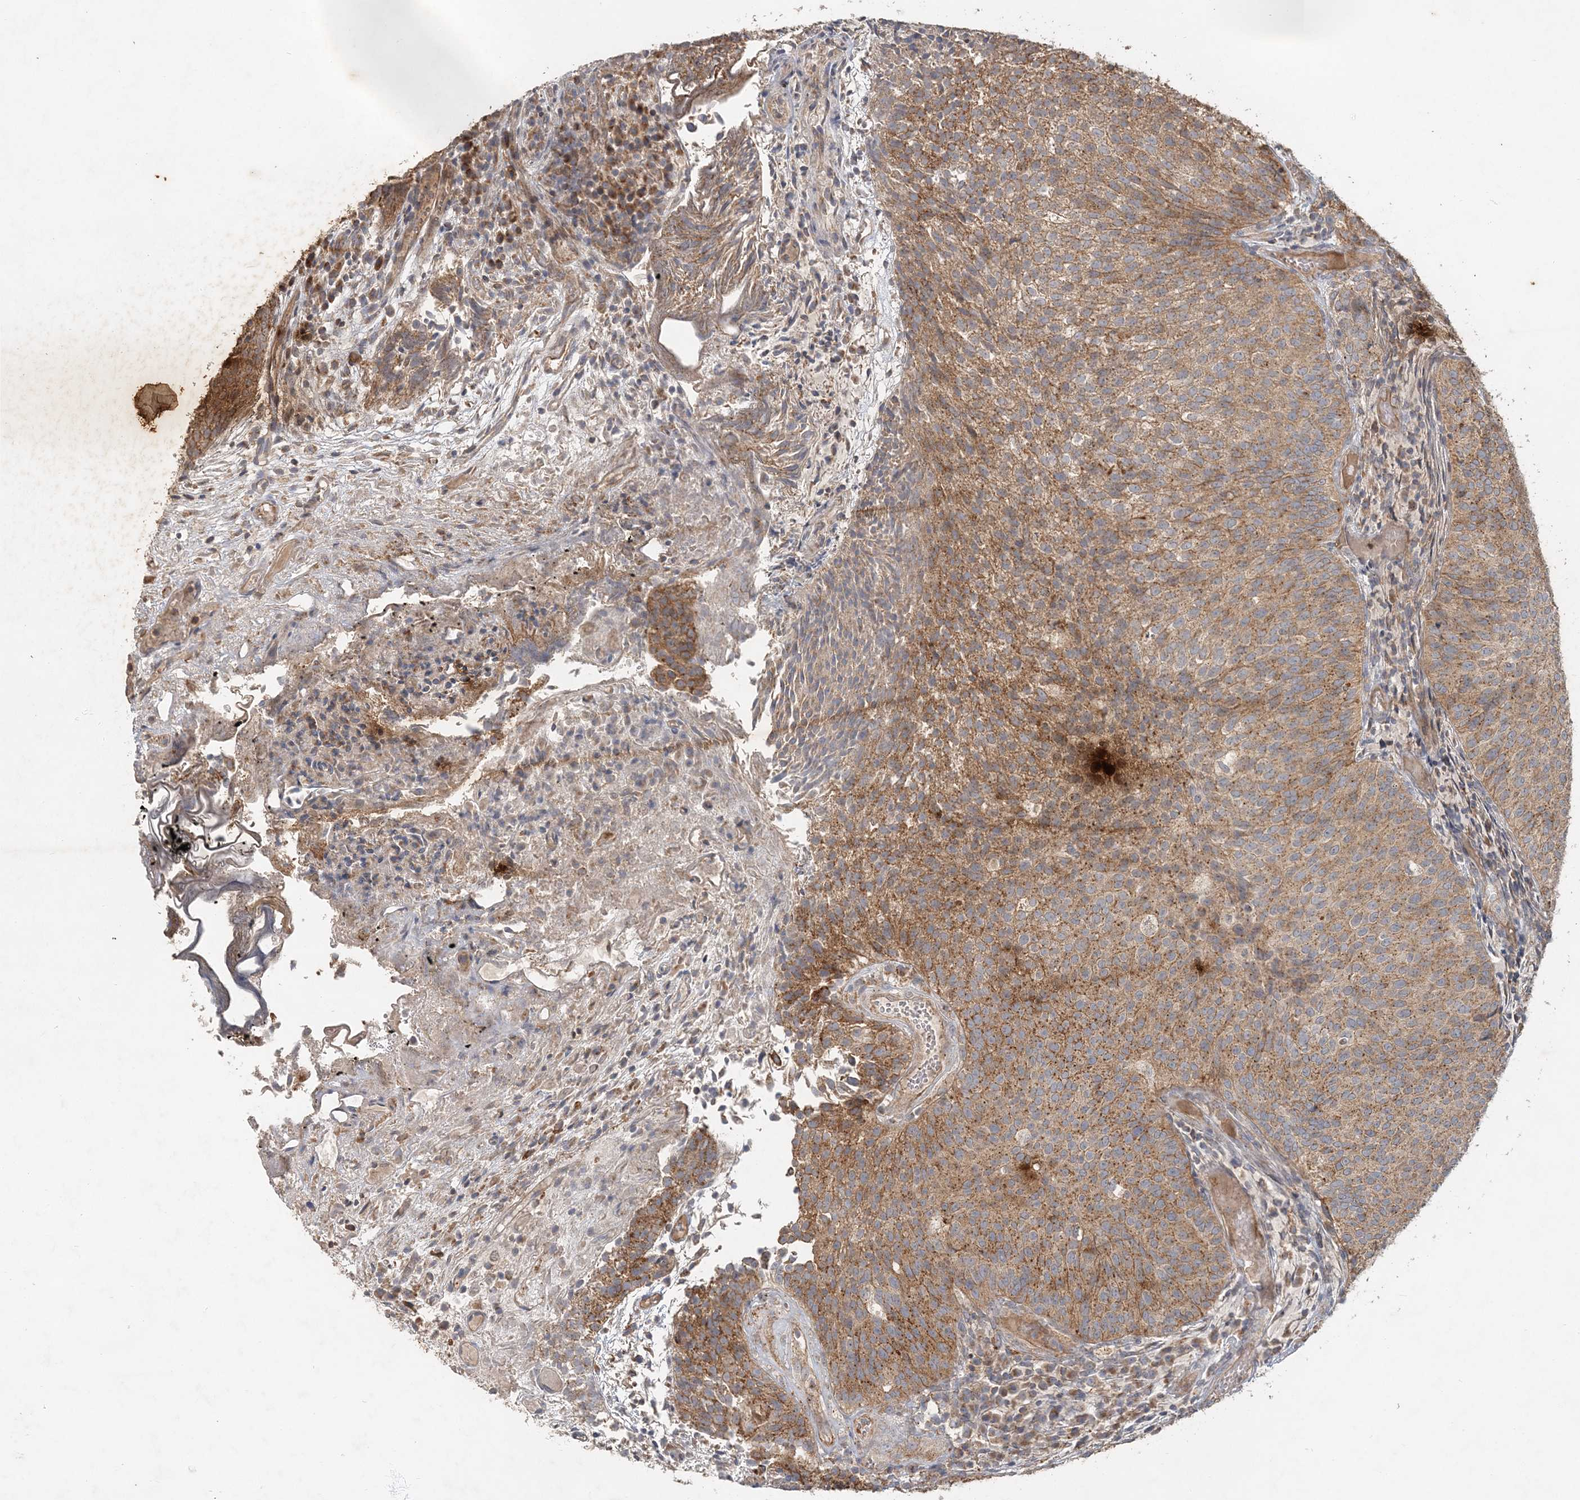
{"staining": {"intensity": "moderate", "quantity": ">75%", "location": "cytoplasmic/membranous"}, "tissue": "urothelial cancer", "cell_type": "Tumor cells", "image_type": "cancer", "snomed": [{"axis": "morphology", "description": "Urothelial carcinoma, Low grade"}, {"axis": "topography", "description": "Urinary bladder"}], "caption": "This histopathology image shows urothelial cancer stained with immunohistochemistry (IHC) to label a protein in brown. The cytoplasmic/membranous of tumor cells show moderate positivity for the protein. Nuclei are counter-stained blue.", "gene": "RAB14", "patient": {"sex": "male", "age": 86}}